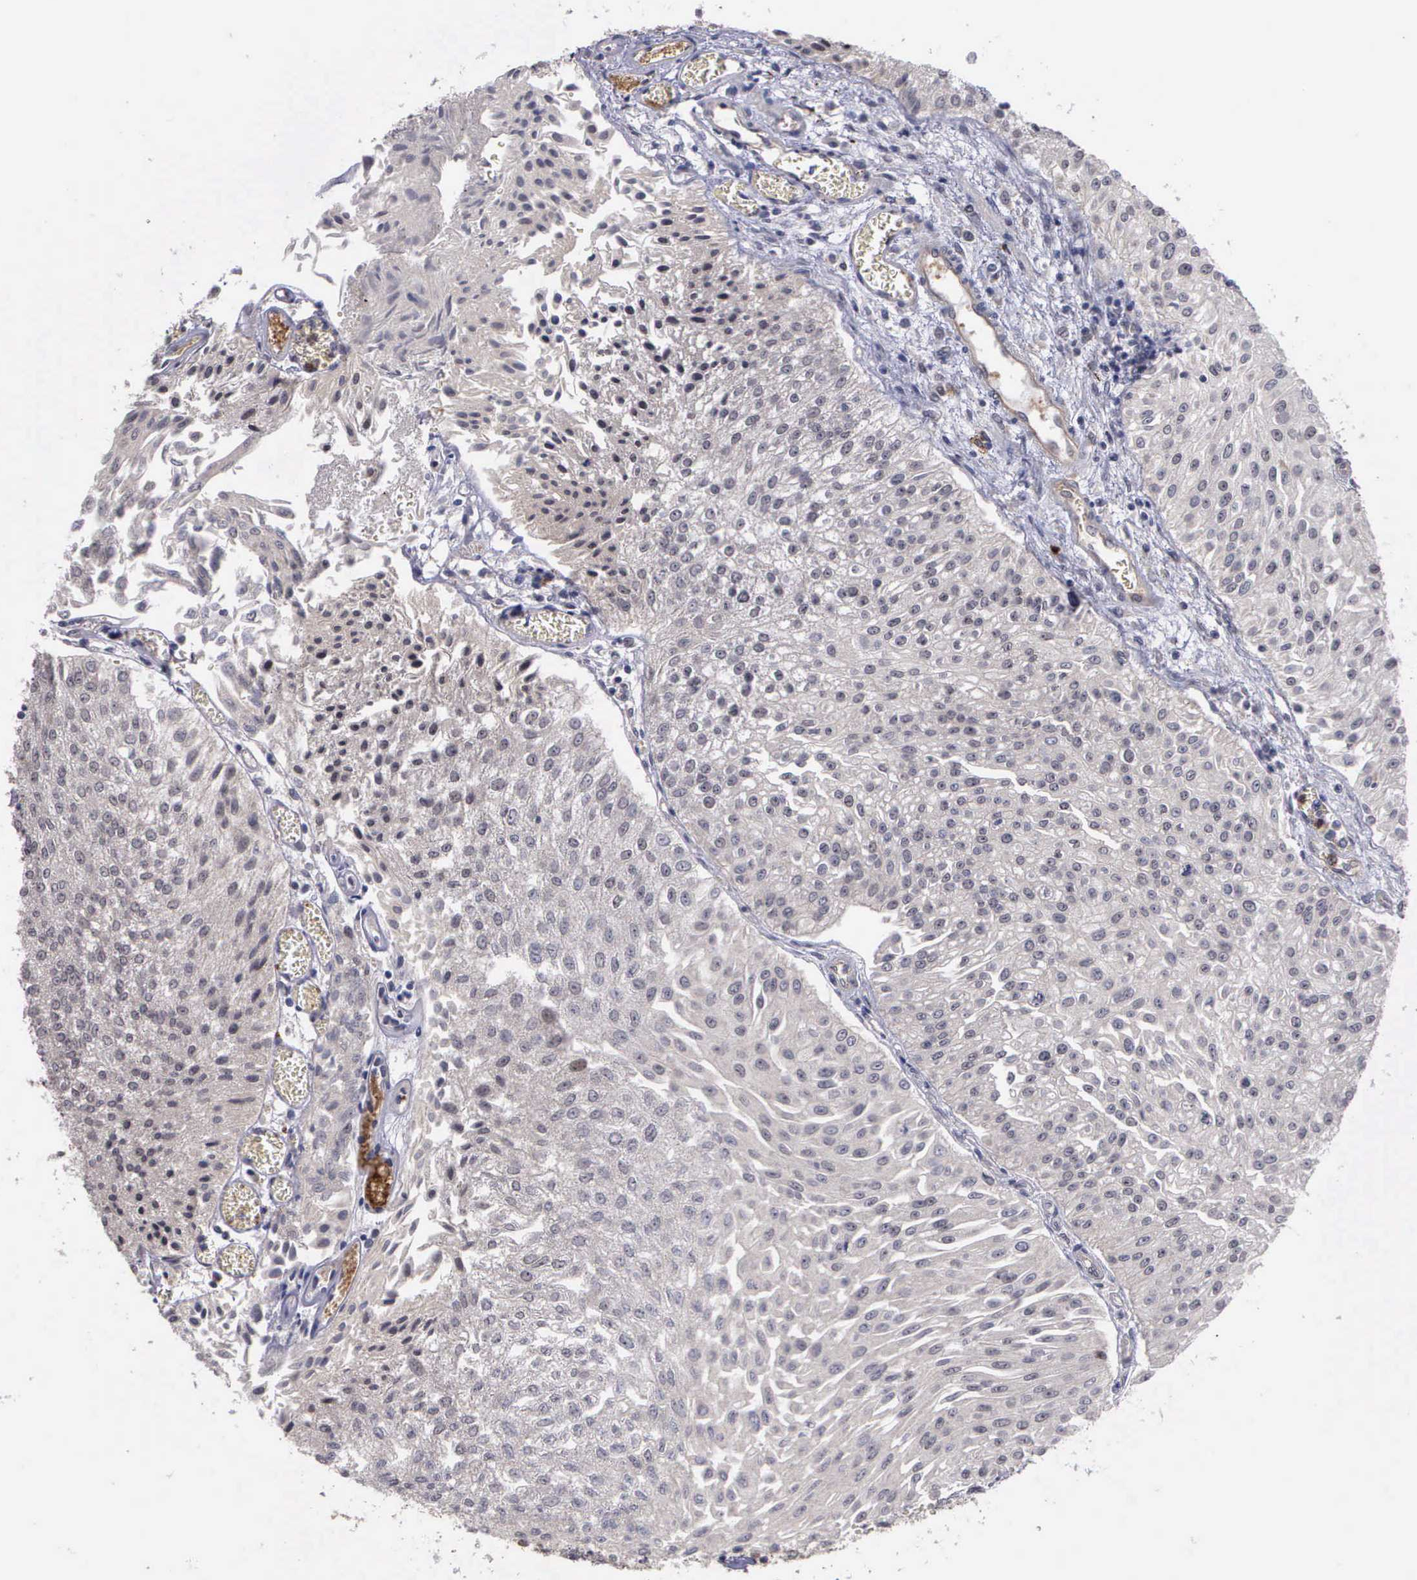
{"staining": {"intensity": "negative", "quantity": "none", "location": "none"}, "tissue": "urothelial cancer", "cell_type": "Tumor cells", "image_type": "cancer", "snomed": [{"axis": "morphology", "description": "Urothelial carcinoma, Low grade"}, {"axis": "topography", "description": "Urinary bladder"}], "caption": "Urothelial cancer was stained to show a protein in brown. There is no significant positivity in tumor cells.", "gene": "MAP3K9", "patient": {"sex": "male", "age": 86}}